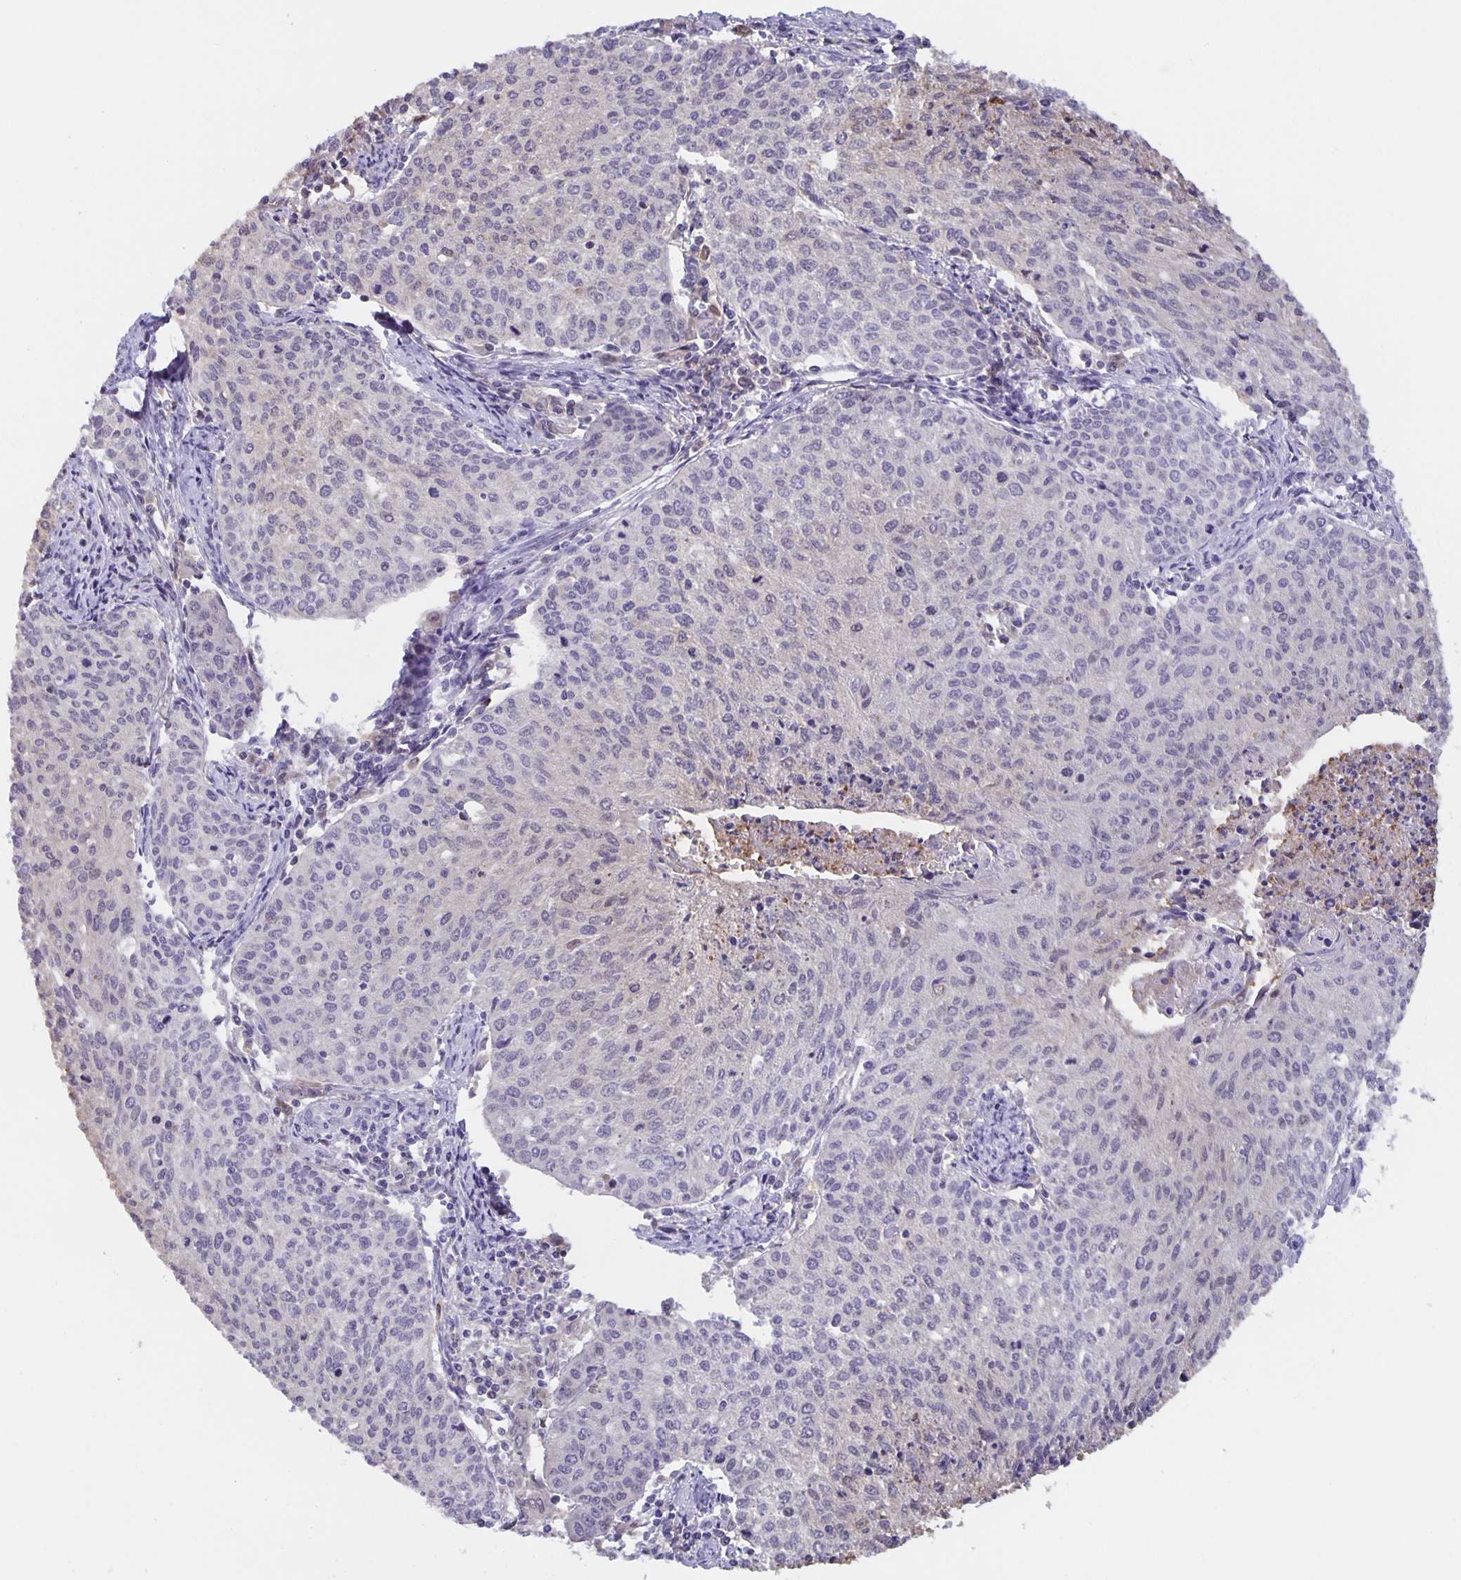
{"staining": {"intensity": "weak", "quantity": "<25%", "location": "cytoplasmic/membranous,nuclear"}, "tissue": "cervical cancer", "cell_type": "Tumor cells", "image_type": "cancer", "snomed": [{"axis": "morphology", "description": "Squamous cell carcinoma, NOS"}, {"axis": "topography", "description": "Cervix"}], "caption": "The IHC photomicrograph has no significant staining in tumor cells of cervical cancer tissue.", "gene": "MARCHF6", "patient": {"sex": "female", "age": 38}}